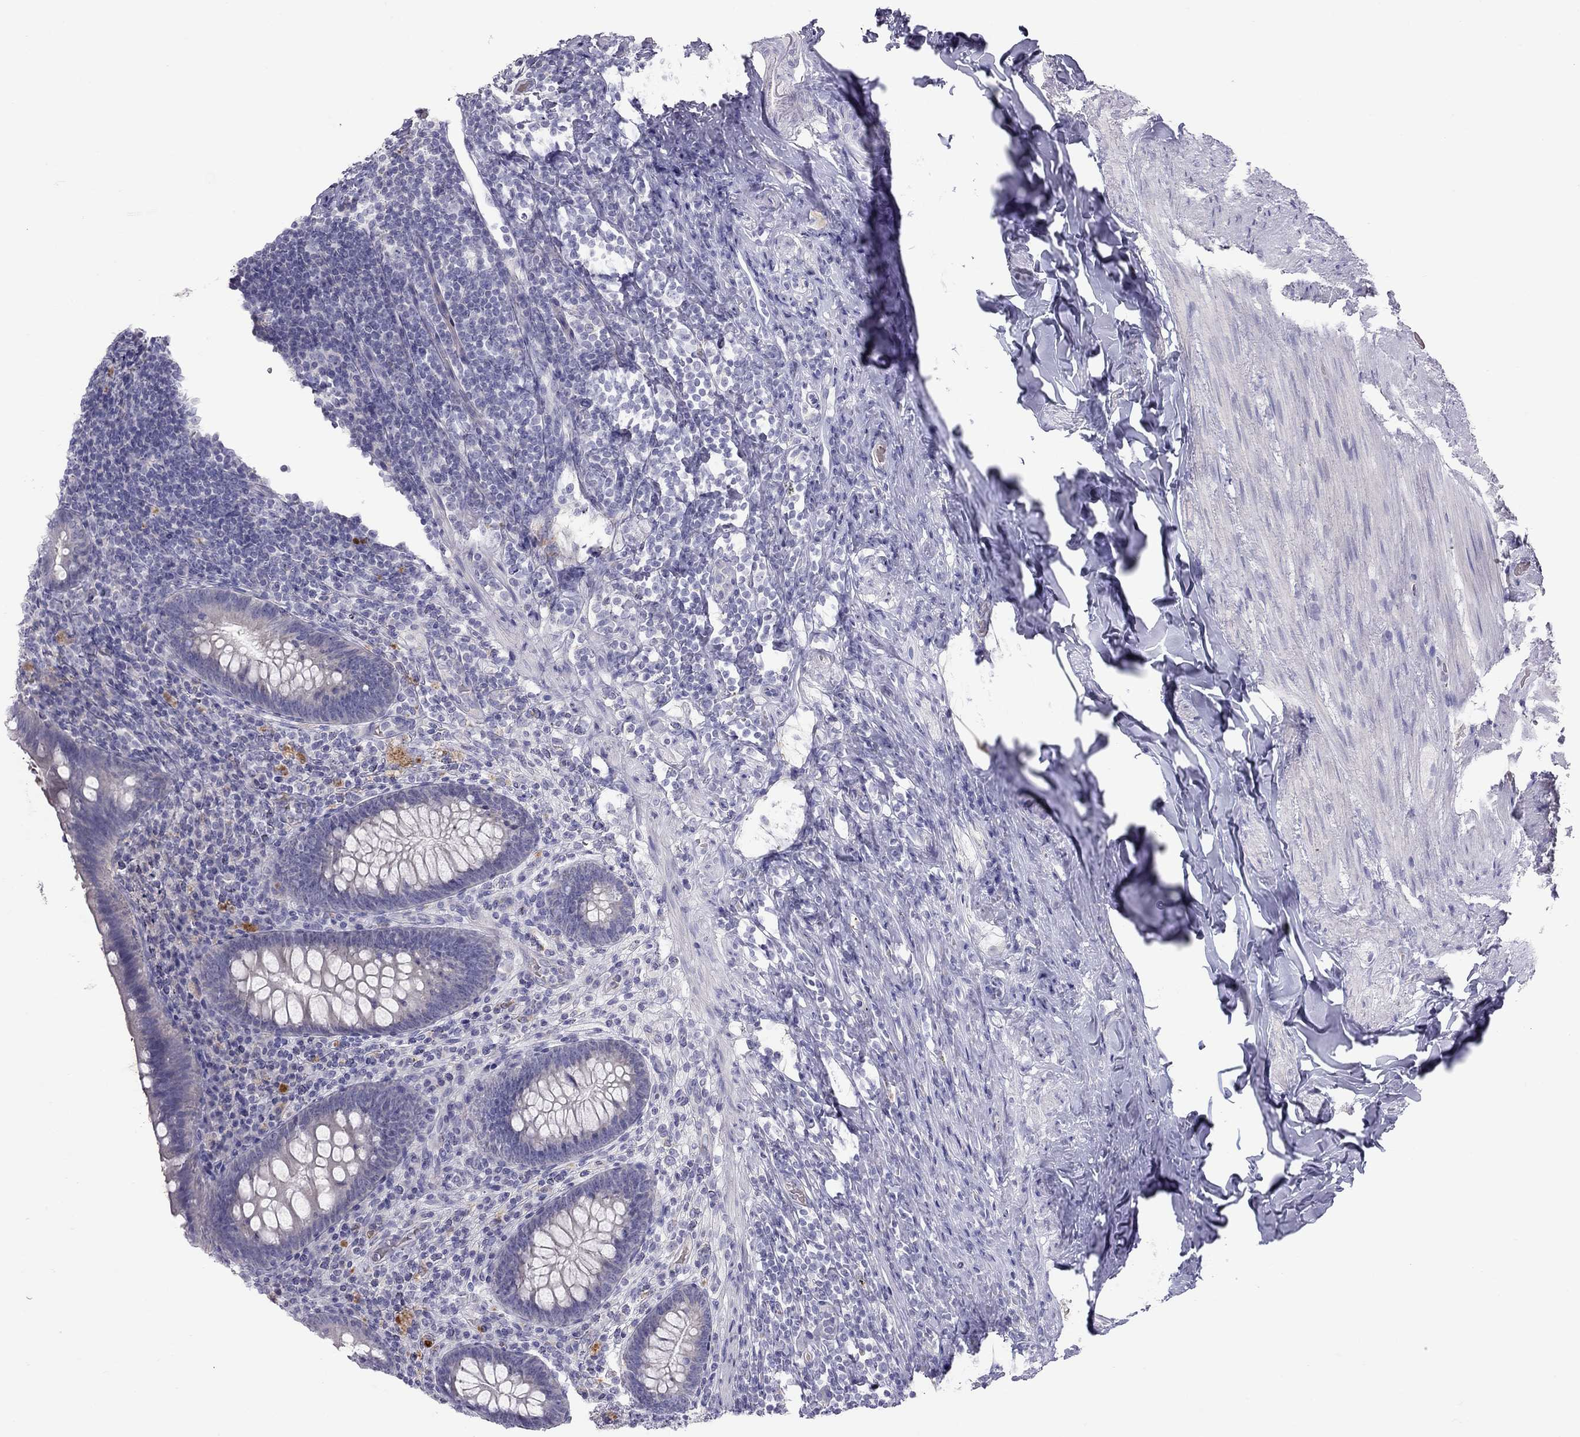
{"staining": {"intensity": "negative", "quantity": "none", "location": "none"}, "tissue": "appendix", "cell_type": "Glandular cells", "image_type": "normal", "snomed": [{"axis": "morphology", "description": "Normal tissue, NOS"}, {"axis": "topography", "description": "Appendix"}], "caption": "High magnification brightfield microscopy of benign appendix stained with DAB (brown) and counterstained with hematoxylin (blue): glandular cells show no significant expression.", "gene": "MUC16", "patient": {"sex": "male", "age": 47}}